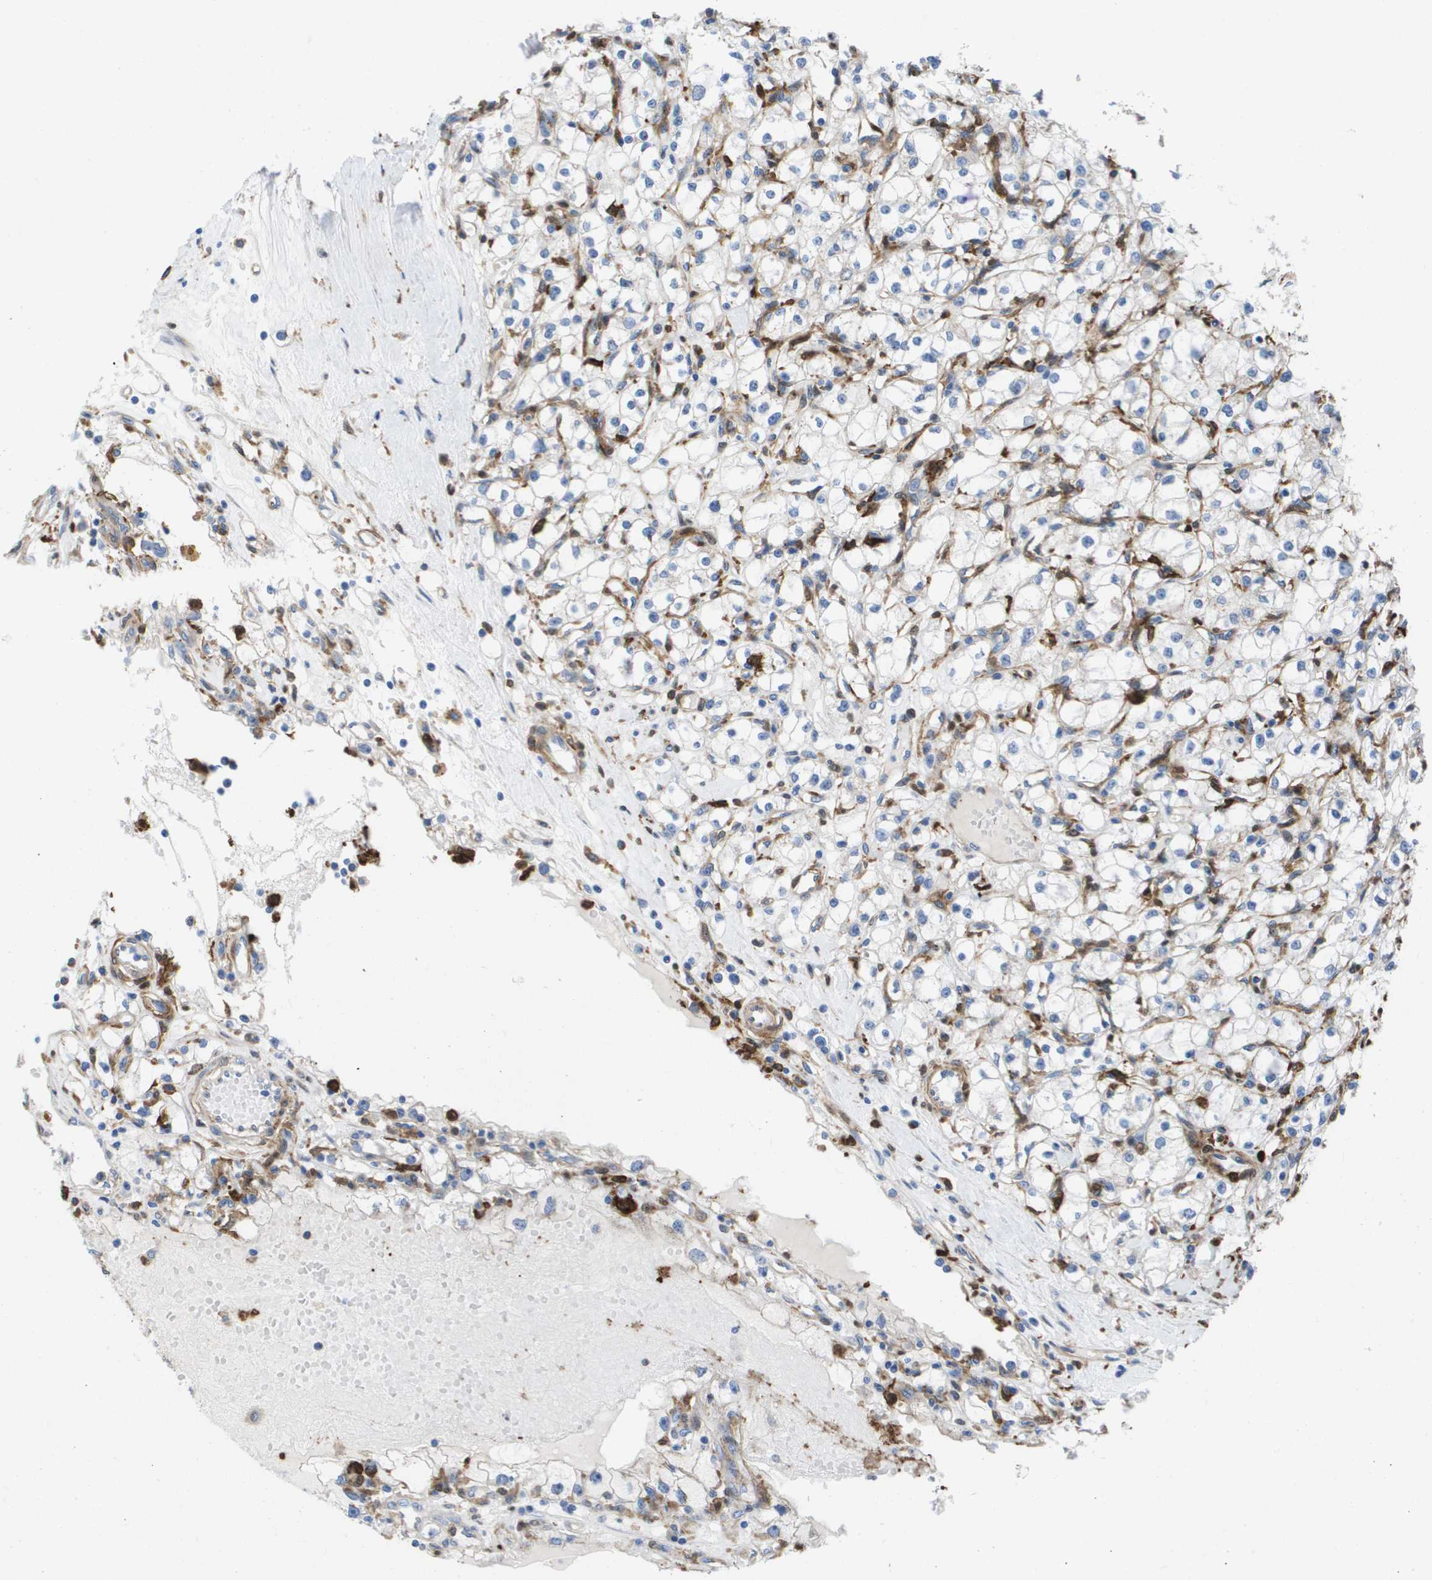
{"staining": {"intensity": "negative", "quantity": "none", "location": "none"}, "tissue": "renal cancer", "cell_type": "Tumor cells", "image_type": "cancer", "snomed": [{"axis": "morphology", "description": "Adenocarcinoma, NOS"}, {"axis": "topography", "description": "Kidney"}], "caption": "Immunohistochemistry (IHC) micrograph of neoplastic tissue: human renal cancer stained with DAB (3,3'-diaminobenzidine) exhibits no significant protein expression in tumor cells.", "gene": "SLC37A2", "patient": {"sex": "male", "age": 56}}